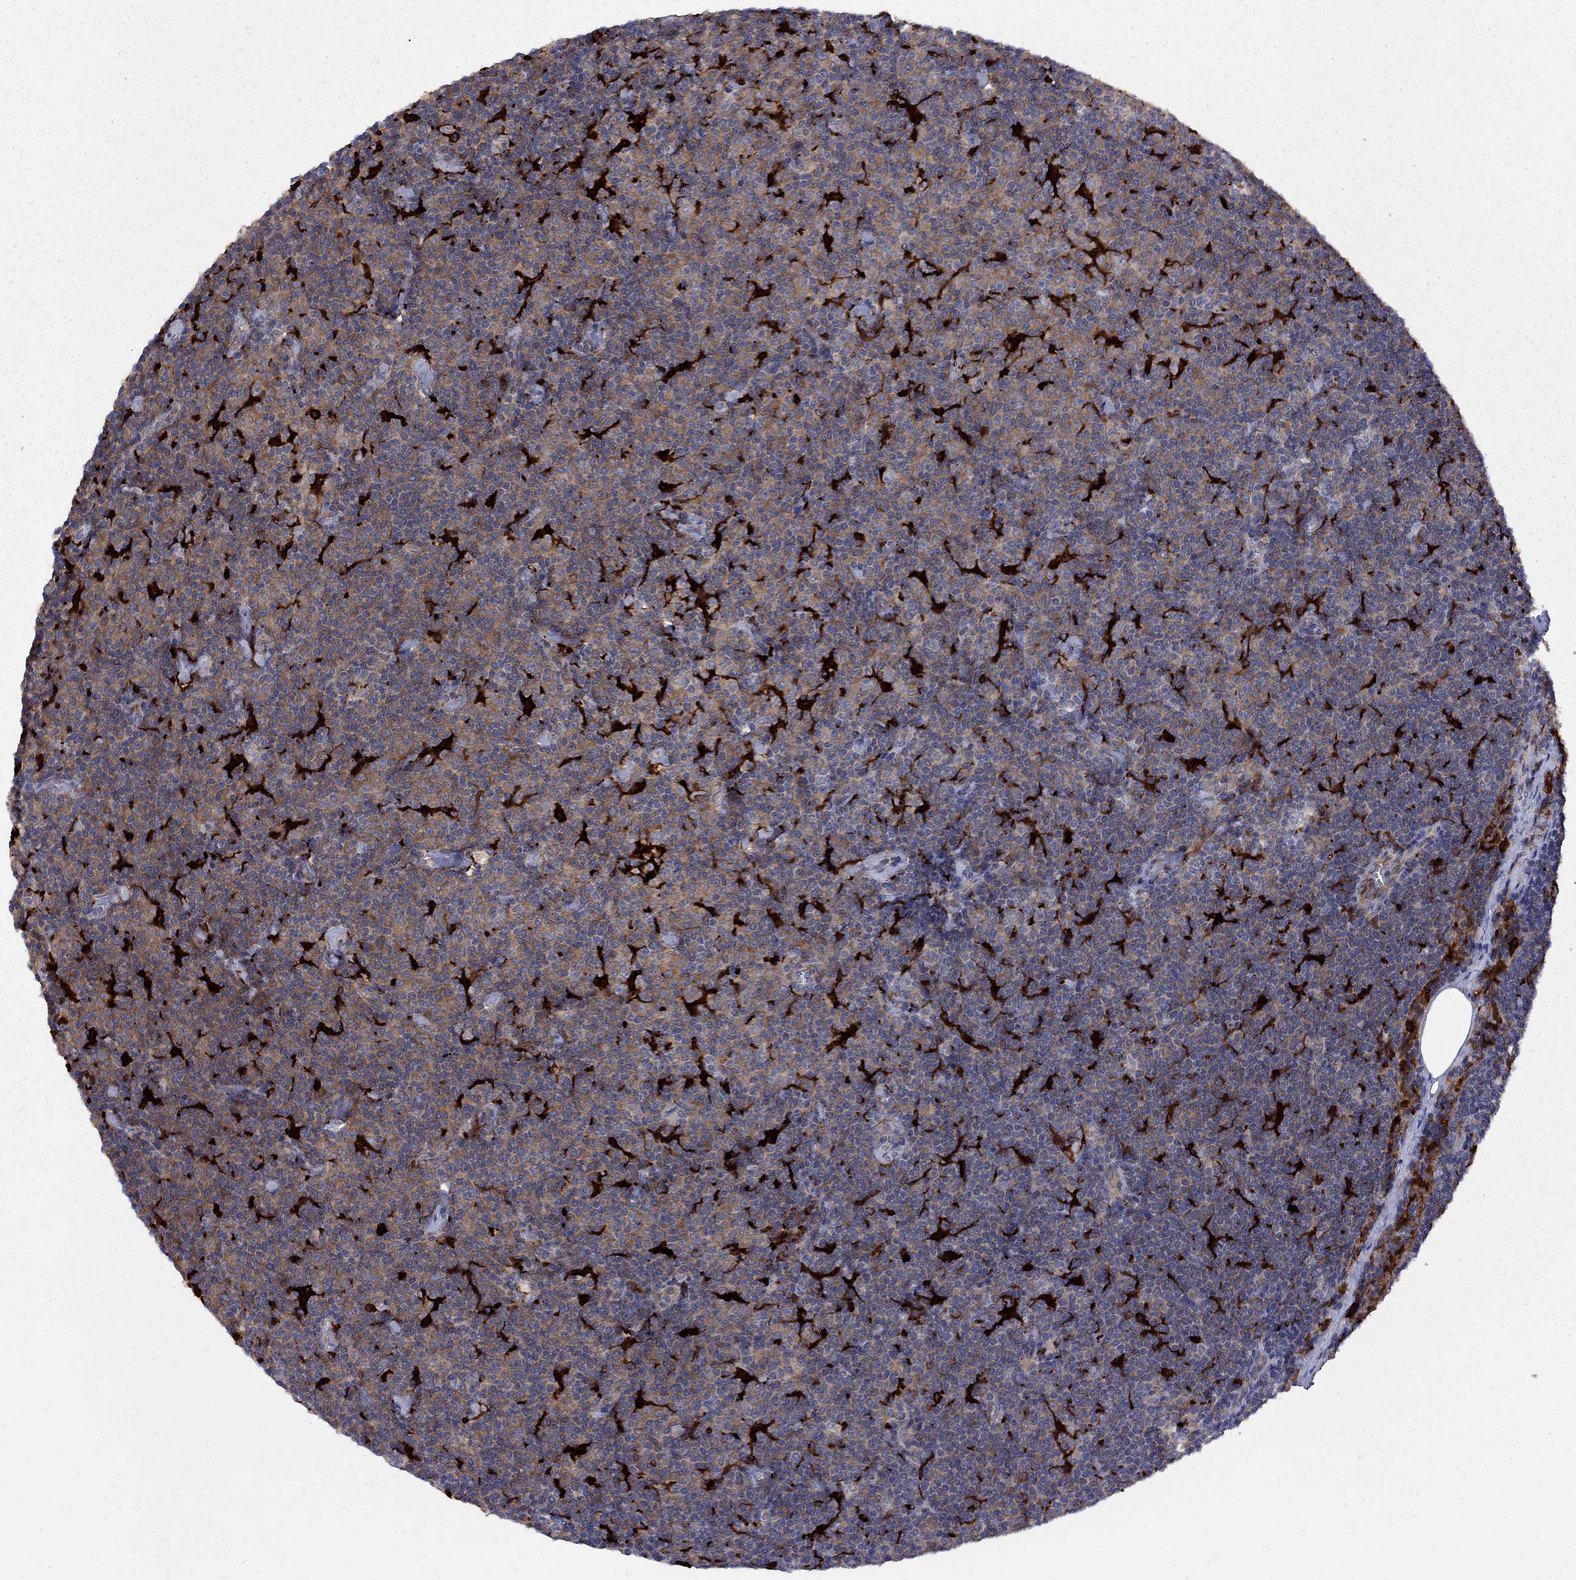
{"staining": {"intensity": "moderate", "quantity": ">75%", "location": "cytoplasmic/membranous"}, "tissue": "lymphoma", "cell_type": "Tumor cells", "image_type": "cancer", "snomed": [{"axis": "morphology", "description": "Malignant lymphoma, non-Hodgkin's type, Low grade"}, {"axis": "topography", "description": "Lymph node"}], "caption": "Immunohistochemical staining of lymphoma reveals medium levels of moderate cytoplasmic/membranous protein expression in about >75% of tumor cells. (DAB = brown stain, brightfield microscopy at high magnification).", "gene": "MTHFR", "patient": {"sex": "male", "age": 81}}